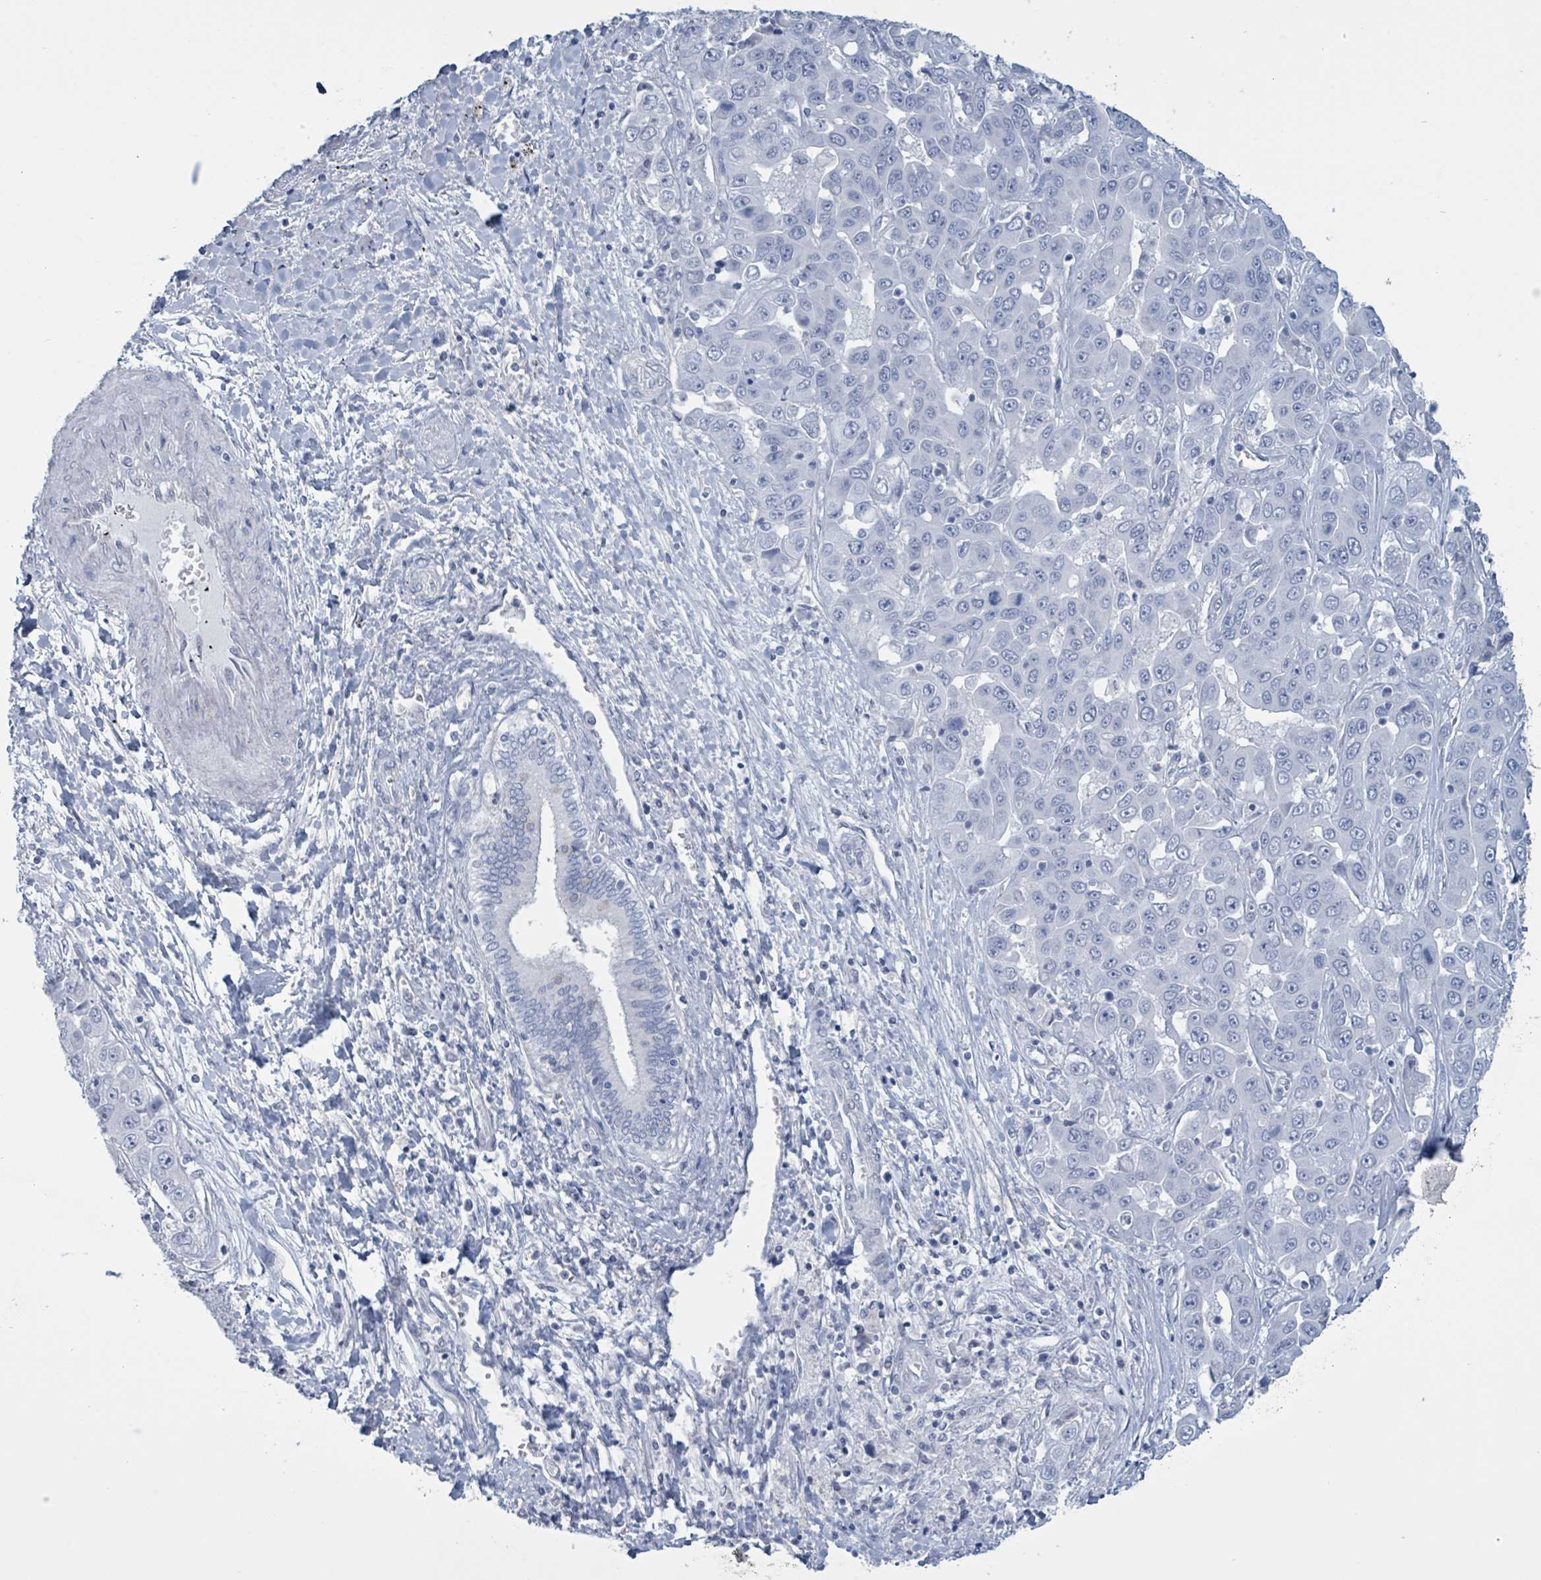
{"staining": {"intensity": "negative", "quantity": "none", "location": "none"}, "tissue": "liver cancer", "cell_type": "Tumor cells", "image_type": "cancer", "snomed": [{"axis": "morphology", "description": "Cholangiocarcinoma"}, {"axis": "topography", "description": "Liver"}], "caption": "Tumor cells show no significant protein expression in liver cancer (cholangiocarcinoma).", "gene": "CT45A5", "patient": {"sex": "female", "age": 52}}